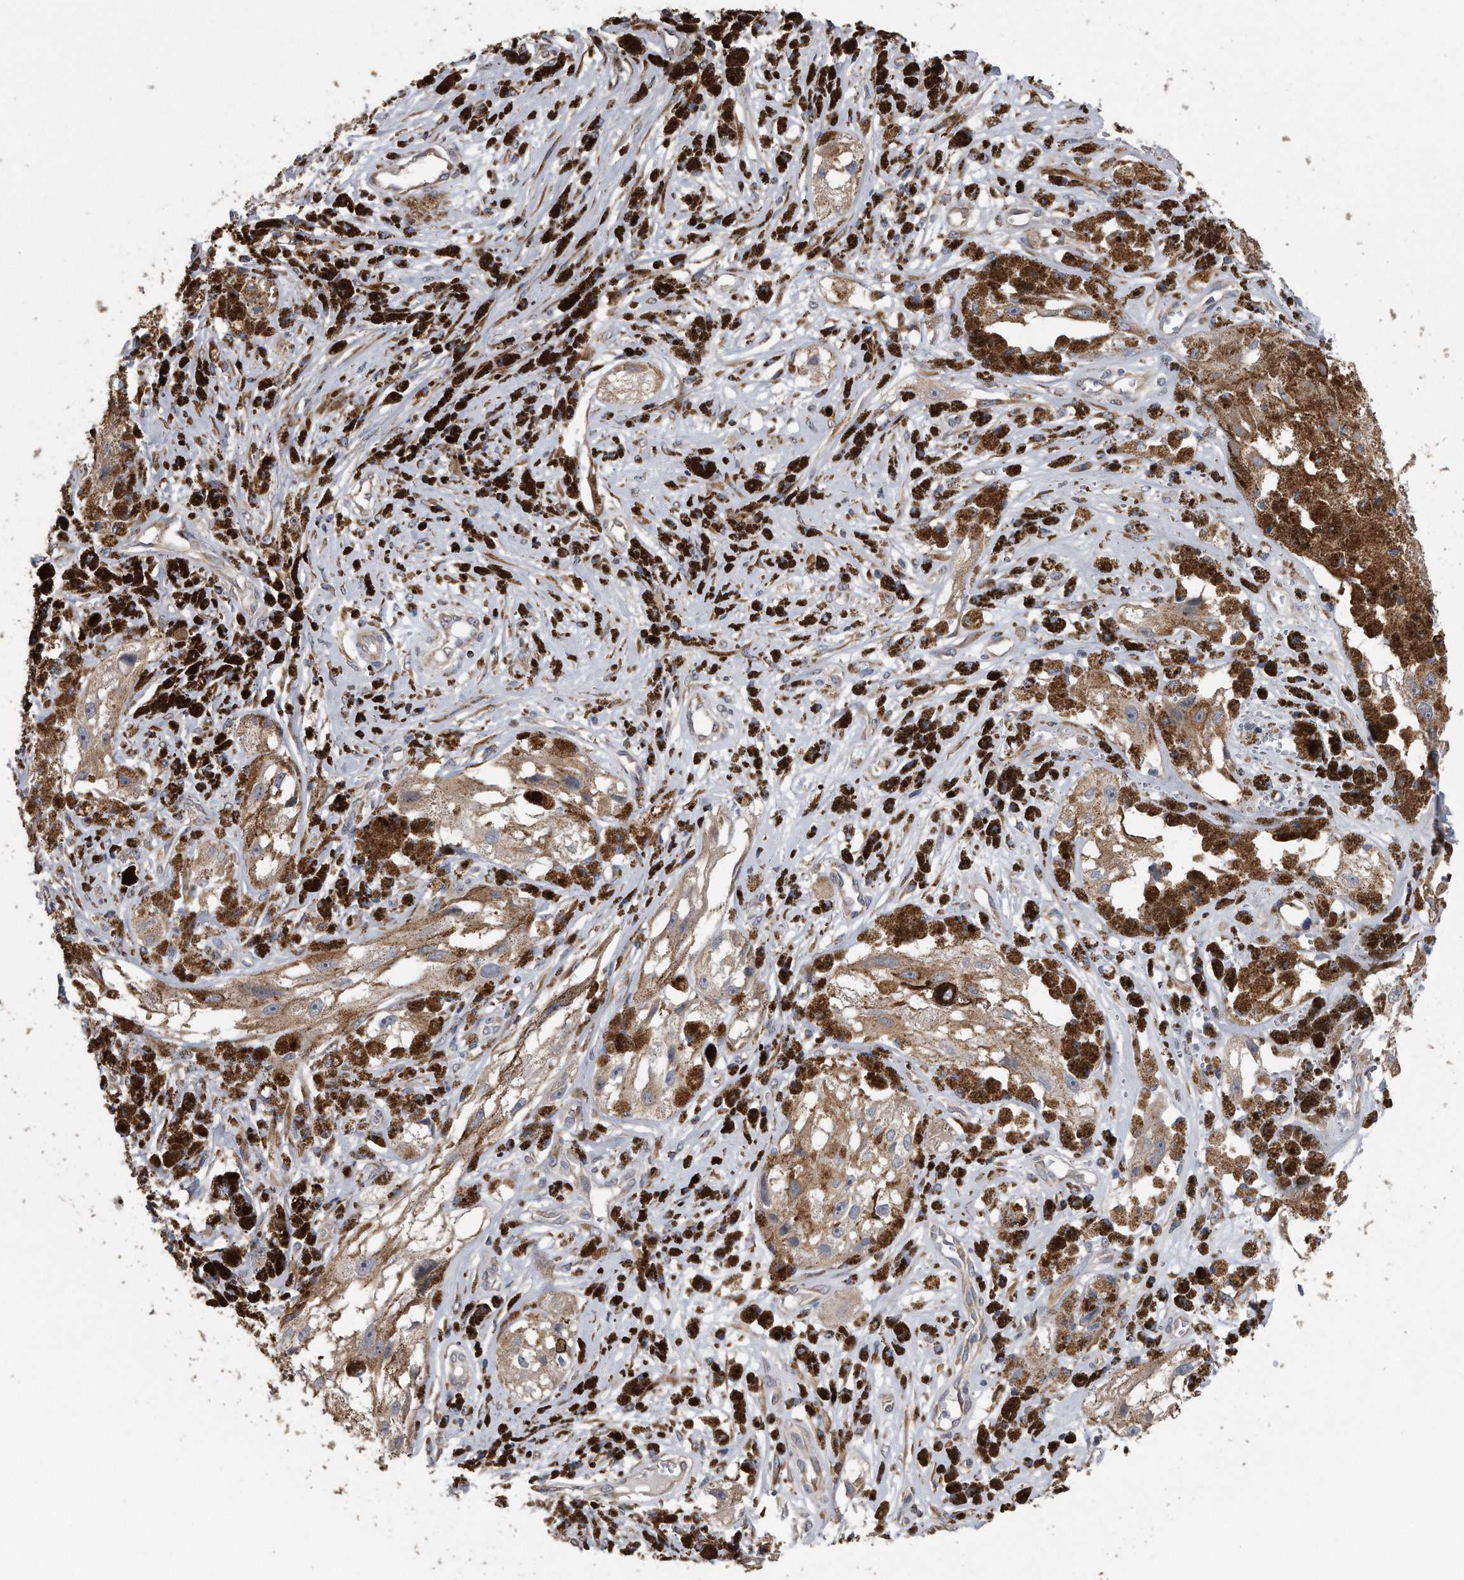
{"staining": {"intensity": "weak", "quantity": ">75%", "location": "cytoplasmic/membranous"}, "tissue": "melanoma", "cell_type": "Tumor cells", "image_type": "cancer", "snomed": [{"axis": "morphology", "description": "Malignant melanoma, NOS"}, {"axis": "topography", "description": "Skin"}], "caption": "Melanoma stained with IHC reveals weak cytoplasmic/membranous positivity in about >75% of tumor cells. The staining is performed using DAB (3,3'-diaminobenzidine) brown chromogen to label protein expression. The nuclei are counter-stained blue using hematoxylin.", "gene": "PCLO", "patient": {"sex": "male", "age": 88}}